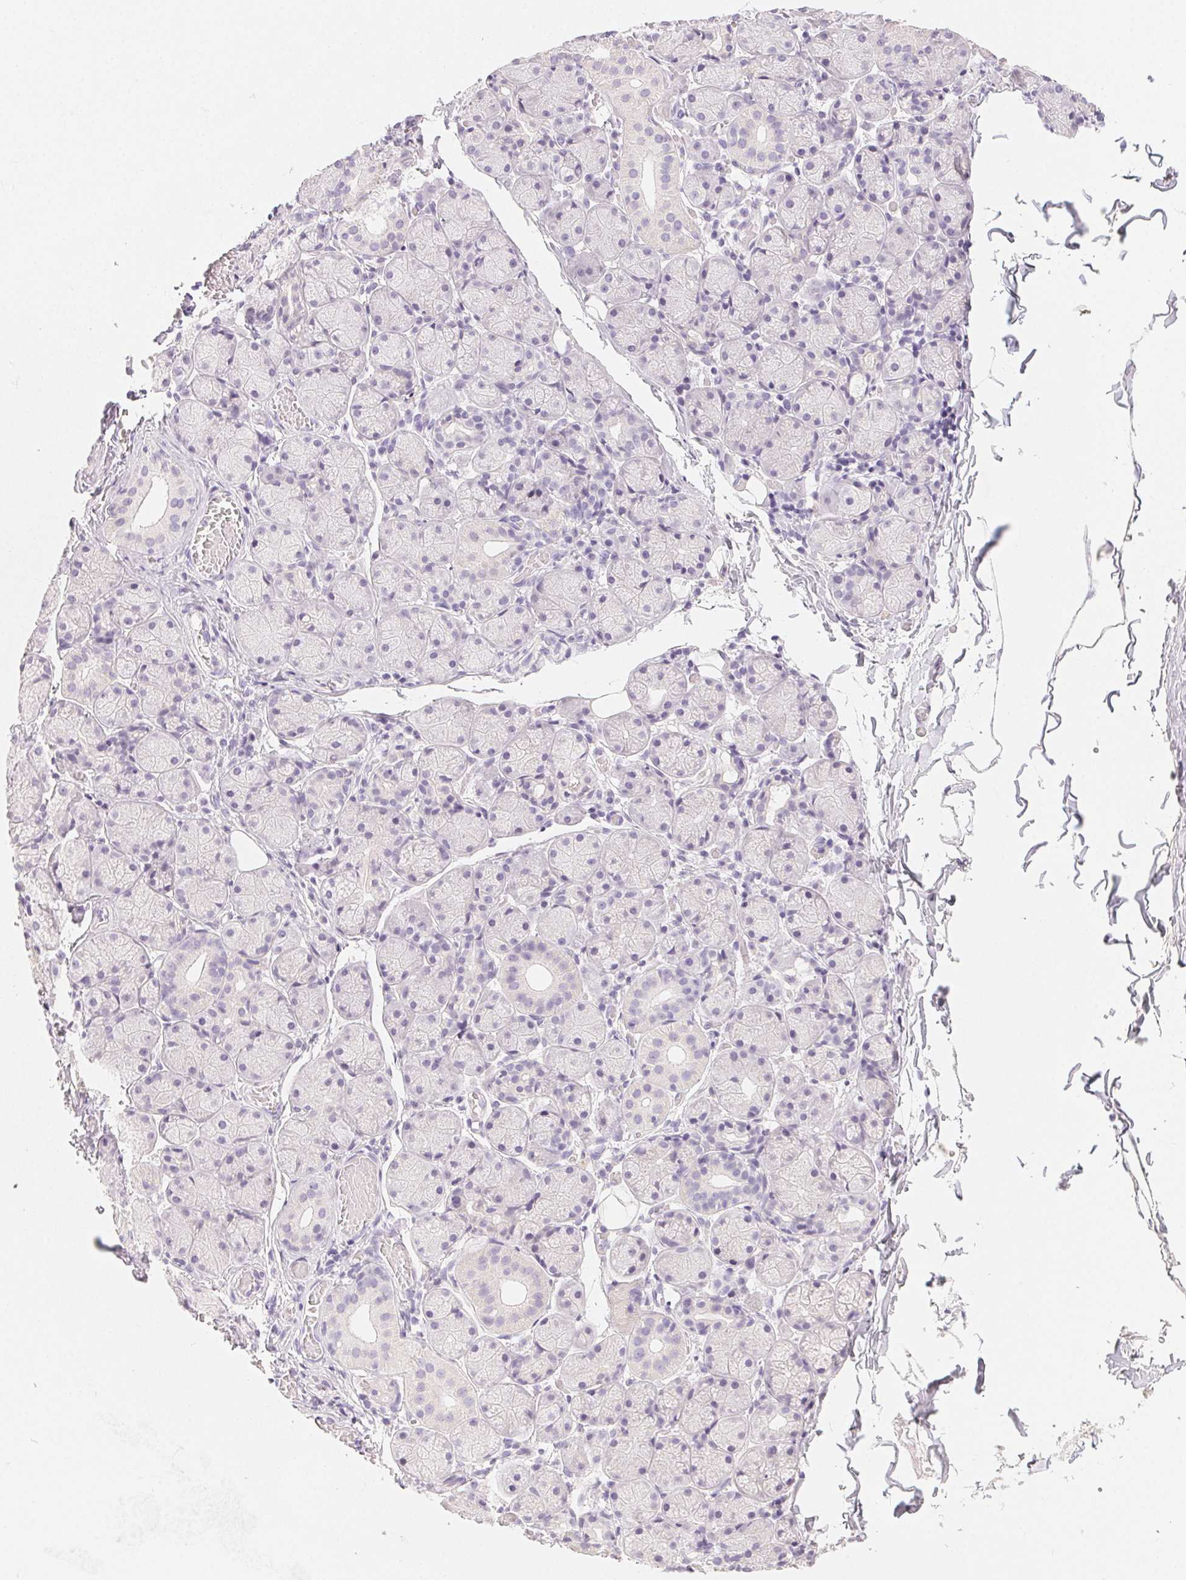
{"staining": {"intensity": "negative", "quantity": "none", "location": "none"}, "tissue": "salivary gland", "cell_type": "Glandular cells", "image_type": "normal", "snomed": [{"axis": "morphology", "description": "Normal tissue, NOS"}, {"axis": "topography", "description": "Salivary gland"}, {"axis": "topography", "description": "Peripheral nerve tissue"}], "caption": "Image shows no significant protein staining in glandular cells of normal salivary gland.", "gene": "MIOX", "patient": {"sex": "female", "age": 24}}